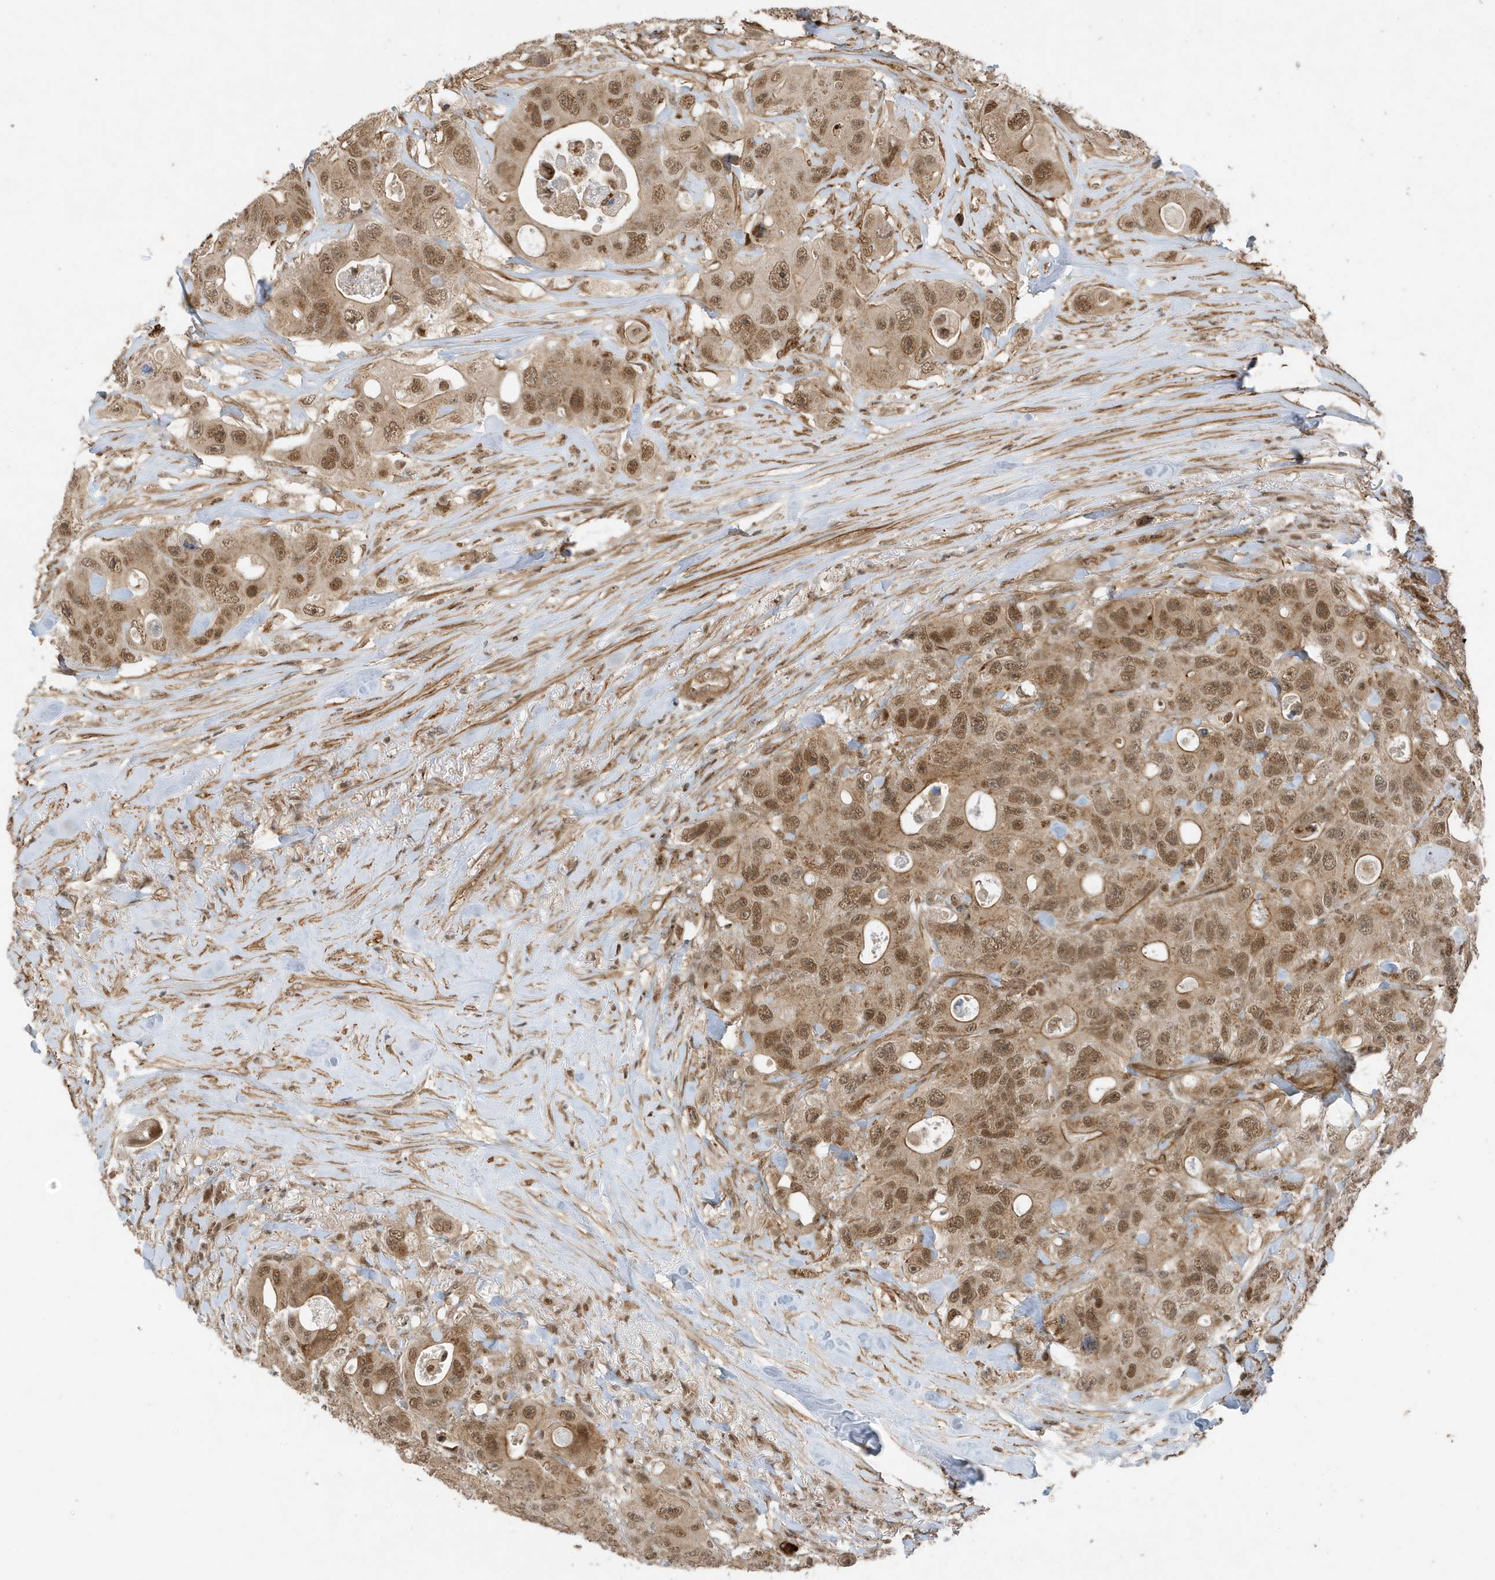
{"staining": {"intensity": "moderate", "quantity": ">75%", "location": "cytoplasmic/membranous,nuclear"}, "tissue": "colorectal cancer", "cell_type": "Tumor cells", "image_type": "cancer", "snomed": [{"axis": "morphology", "description": "Adenocarcinoma, NOS"}, {"axis": "topography", "description": "Colon"}], "caption": "Colorectal cancer tissue exhibits moderate cytoplasmic/membranous and nuclear positivity in about >75% of tumor cells", "gene": "MAST3", "patient": {"sex": "female", "age": 46}}